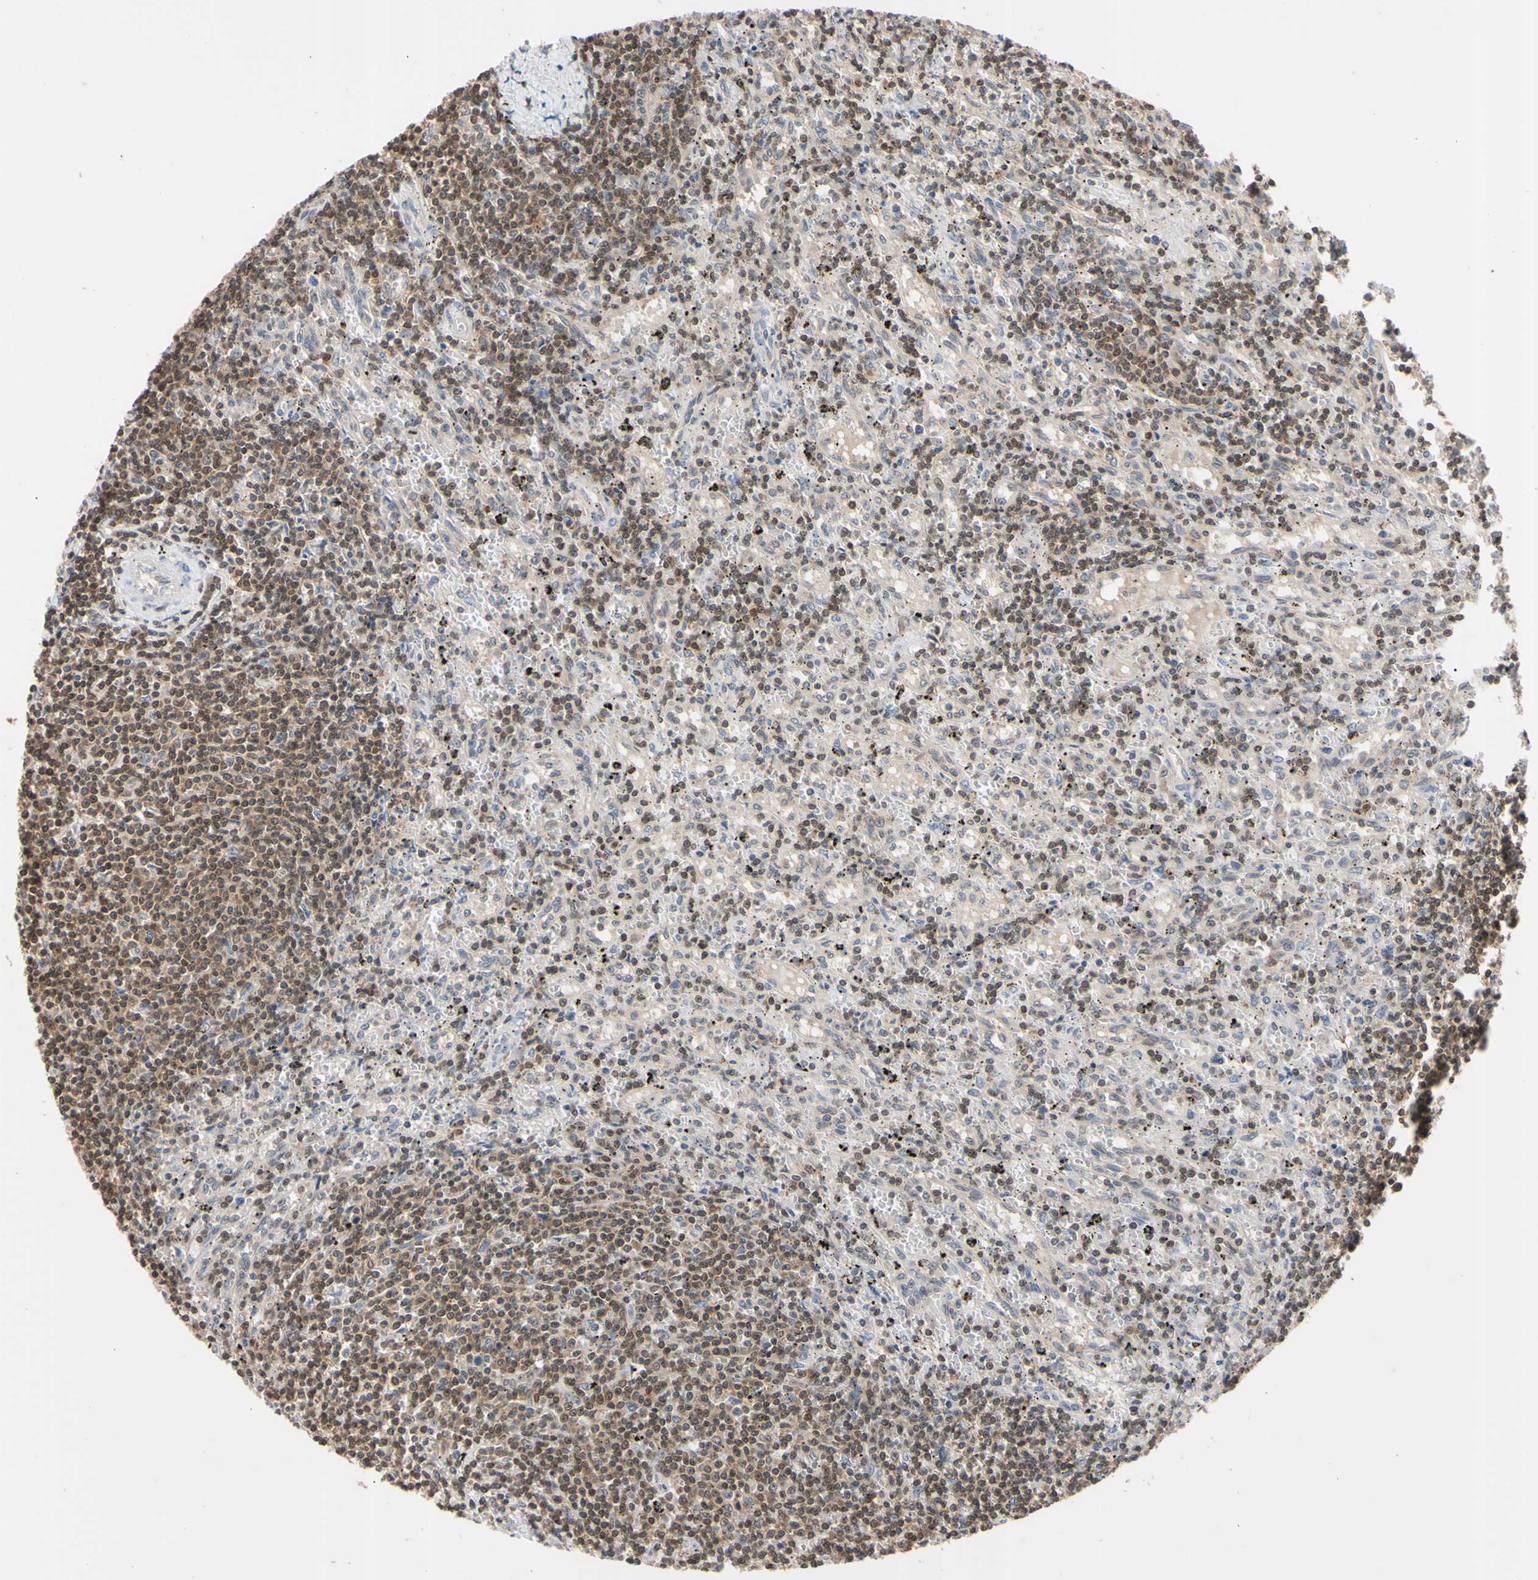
{"staining": {"intensity": "moderate", "quantity": ">75%", "location": "cytoplasmic/membranous,nuclear"}, "tissue": "lymphoma", "cell_type": "Tumor cells", "image_type": "cancer", "snomed": [{"axis": "morphology", "description": "Malignant lymphoma, non-Hodgkin's type, Low grade"}, {"axis": "topography", "description": "Spleen"}], "caption": "Tumor cells display medium levels of moderate cytoplasmic/membranous and nuclear expression in approximately >75% of cells in low-grade malignant lymphoma, non-Hodgkin's type. (Brightfield microscopy of DAB IHC at high magnification).", "gene": "UBE2I", "patient": {"sex": "male", "age": 76}}